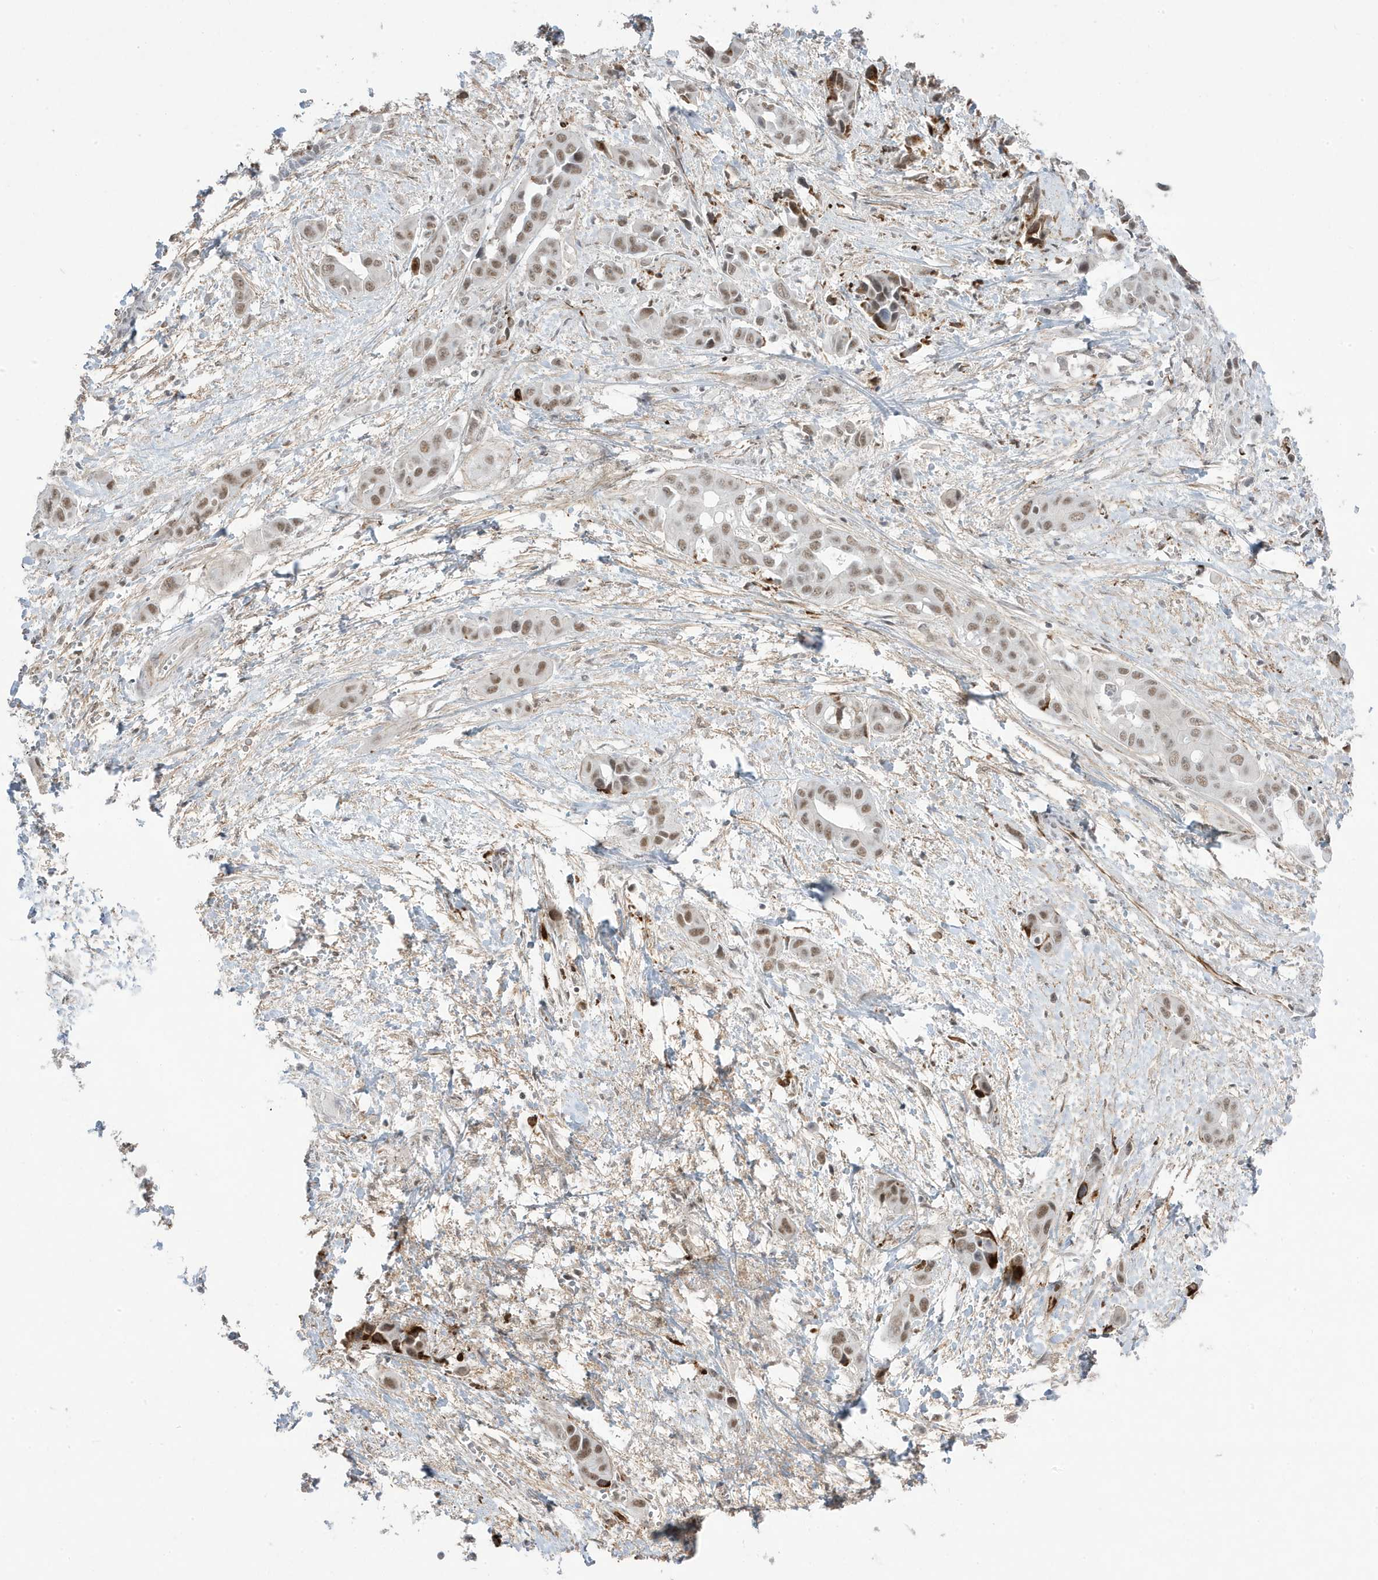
{"staining": {"intensity": "moderate", "quantity": ">75%", "location": "nuclear"}, "tissue": "liver cancer", "cell_type": "Tumor cells", "image_type": "cancer", "snomed": [{"axis": "morphology", "description": "Cholangiocarcinoma"}, {"axis": "topography", "description": "Liver"}], "caption": "Immunohistochemistry (DAB (3,3'-diaminobenzidine)) staining of liver cholangiocarcinoma shows moderate nuclear protein expression in about >75% of tumor cells. (Brightfield microscopy of DAB IHC at high magnification).", "gene": "ADAMTSL3", "patient": {"sex": "female", "age": 52}}